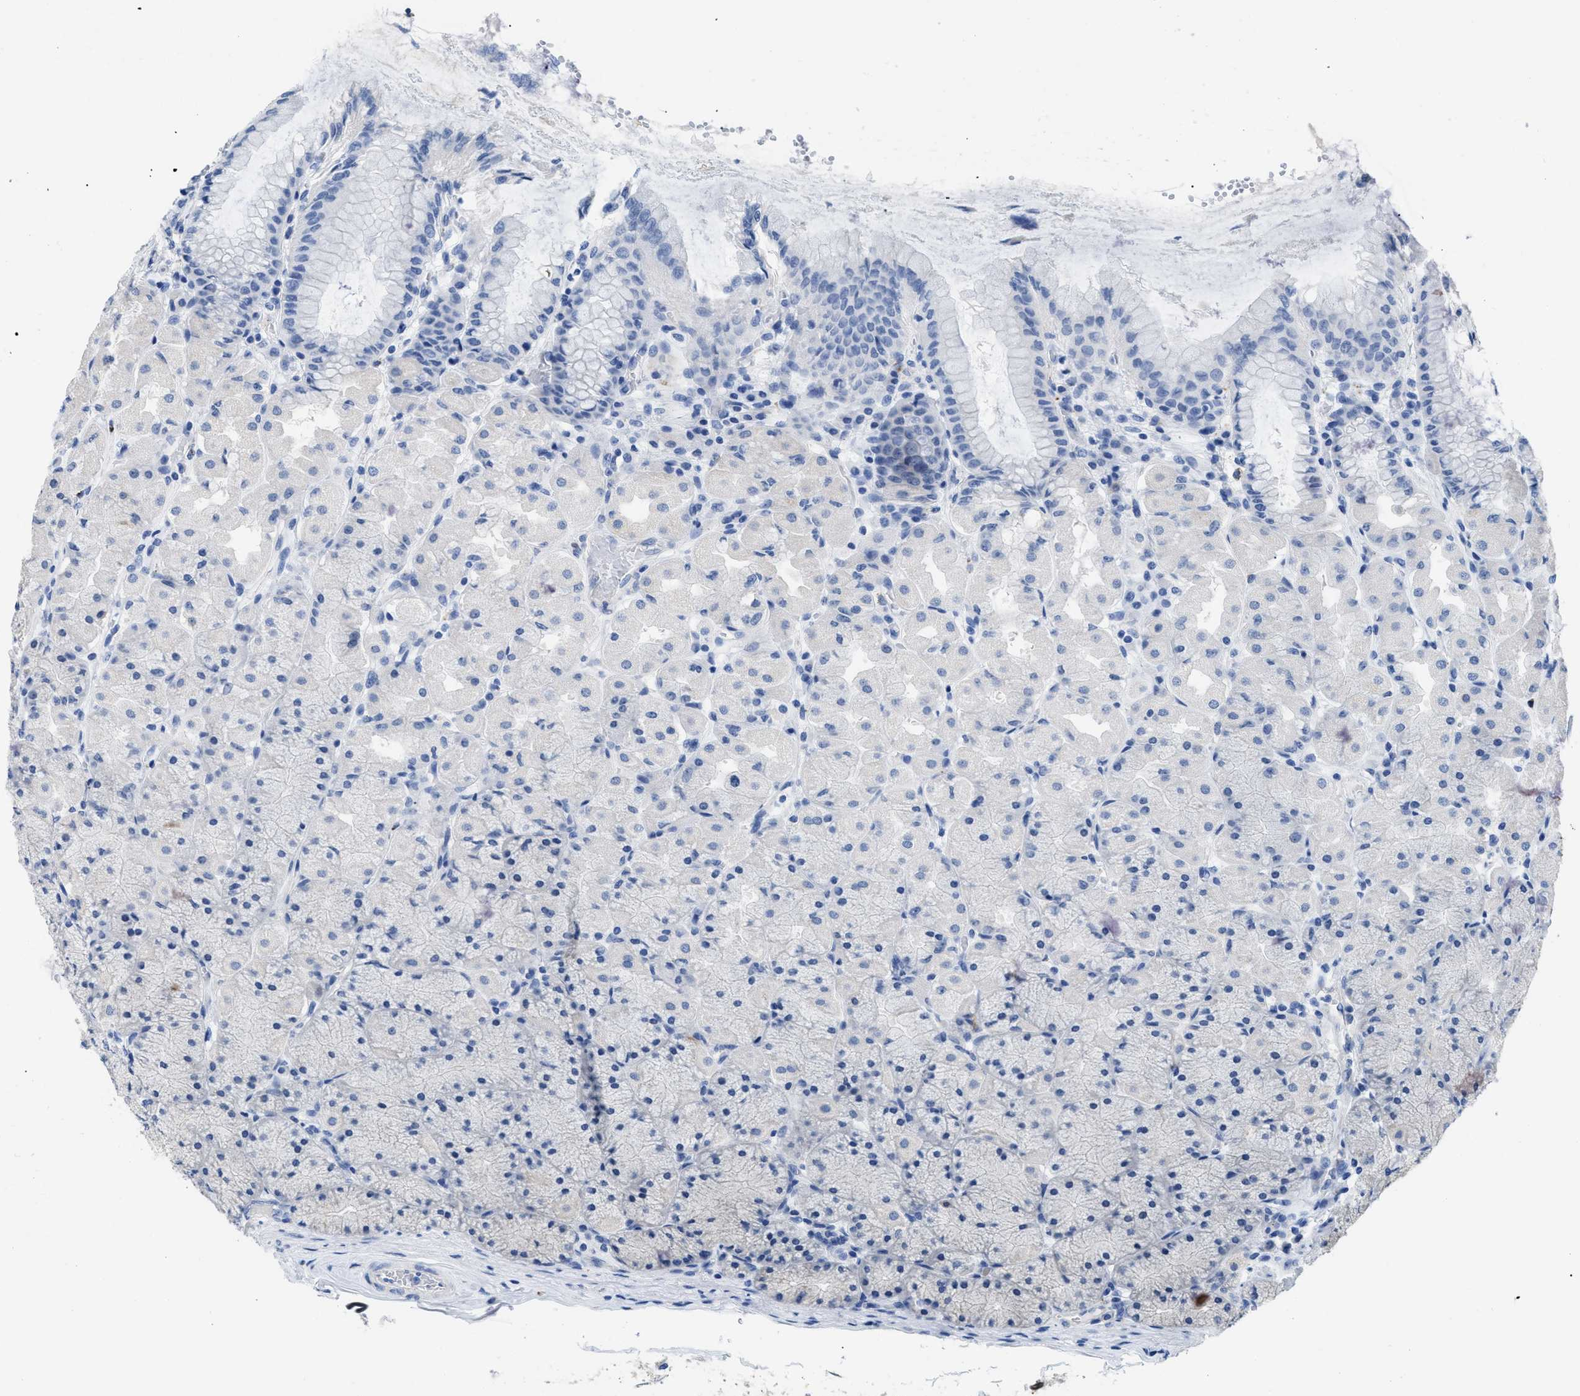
{"staining": {"intensity": "negative", "quantity": "none", "location": "none"}, "tissue": "stomach", "cell_type": "Glandular cells", "image_type": "normal", "snomed": [{"axis": "morphology", "description": "Normal tissue, NOS"}, {"axis": "topography", "description": "Stomach, upper"}], "caption": "IHC image of normal human stomach stained for a protein (brown), which reveals no staining in glandular cells.", "gene": "APOBEC2", "patient": {"sex": "female", "age": 56}}